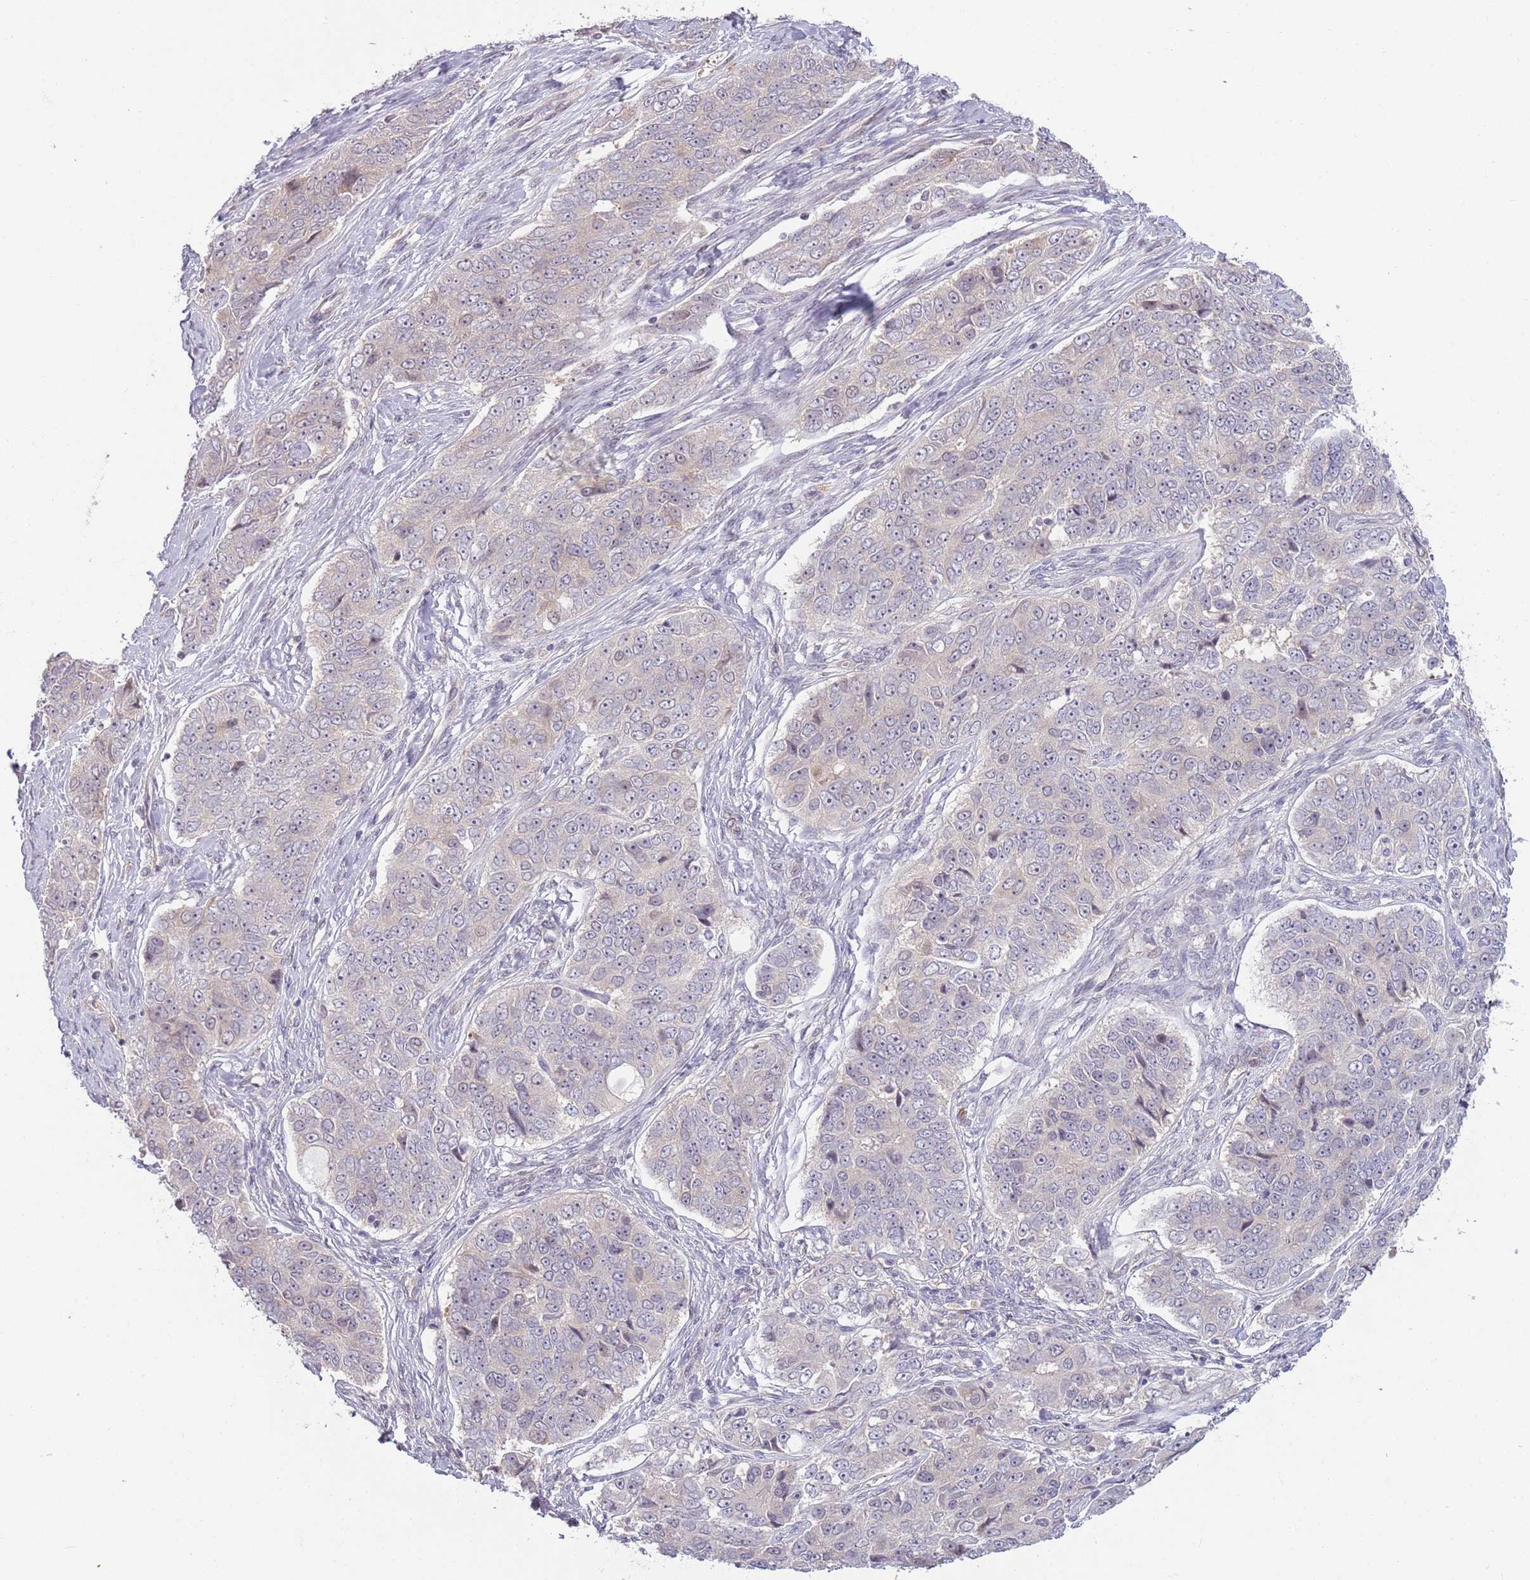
{"staining": {"intensity": "negative", "quantity": "none", "location": "none"}, "tissue": "ovarian cancer", "cell_type": "Tumor cells", "image_type": "cancer", "snomed": [{"axis": "morphology", "description": "Carcinoma, endometroid"}, {"axis": "topography", "description": "Ovary"}], "caption": "Image shows no significant protein positivity in tumor cells of ovarian cancer (endometroid carcinoma).", "gene": "LDHD", "patient": {"sex": "female", "age": 51}}